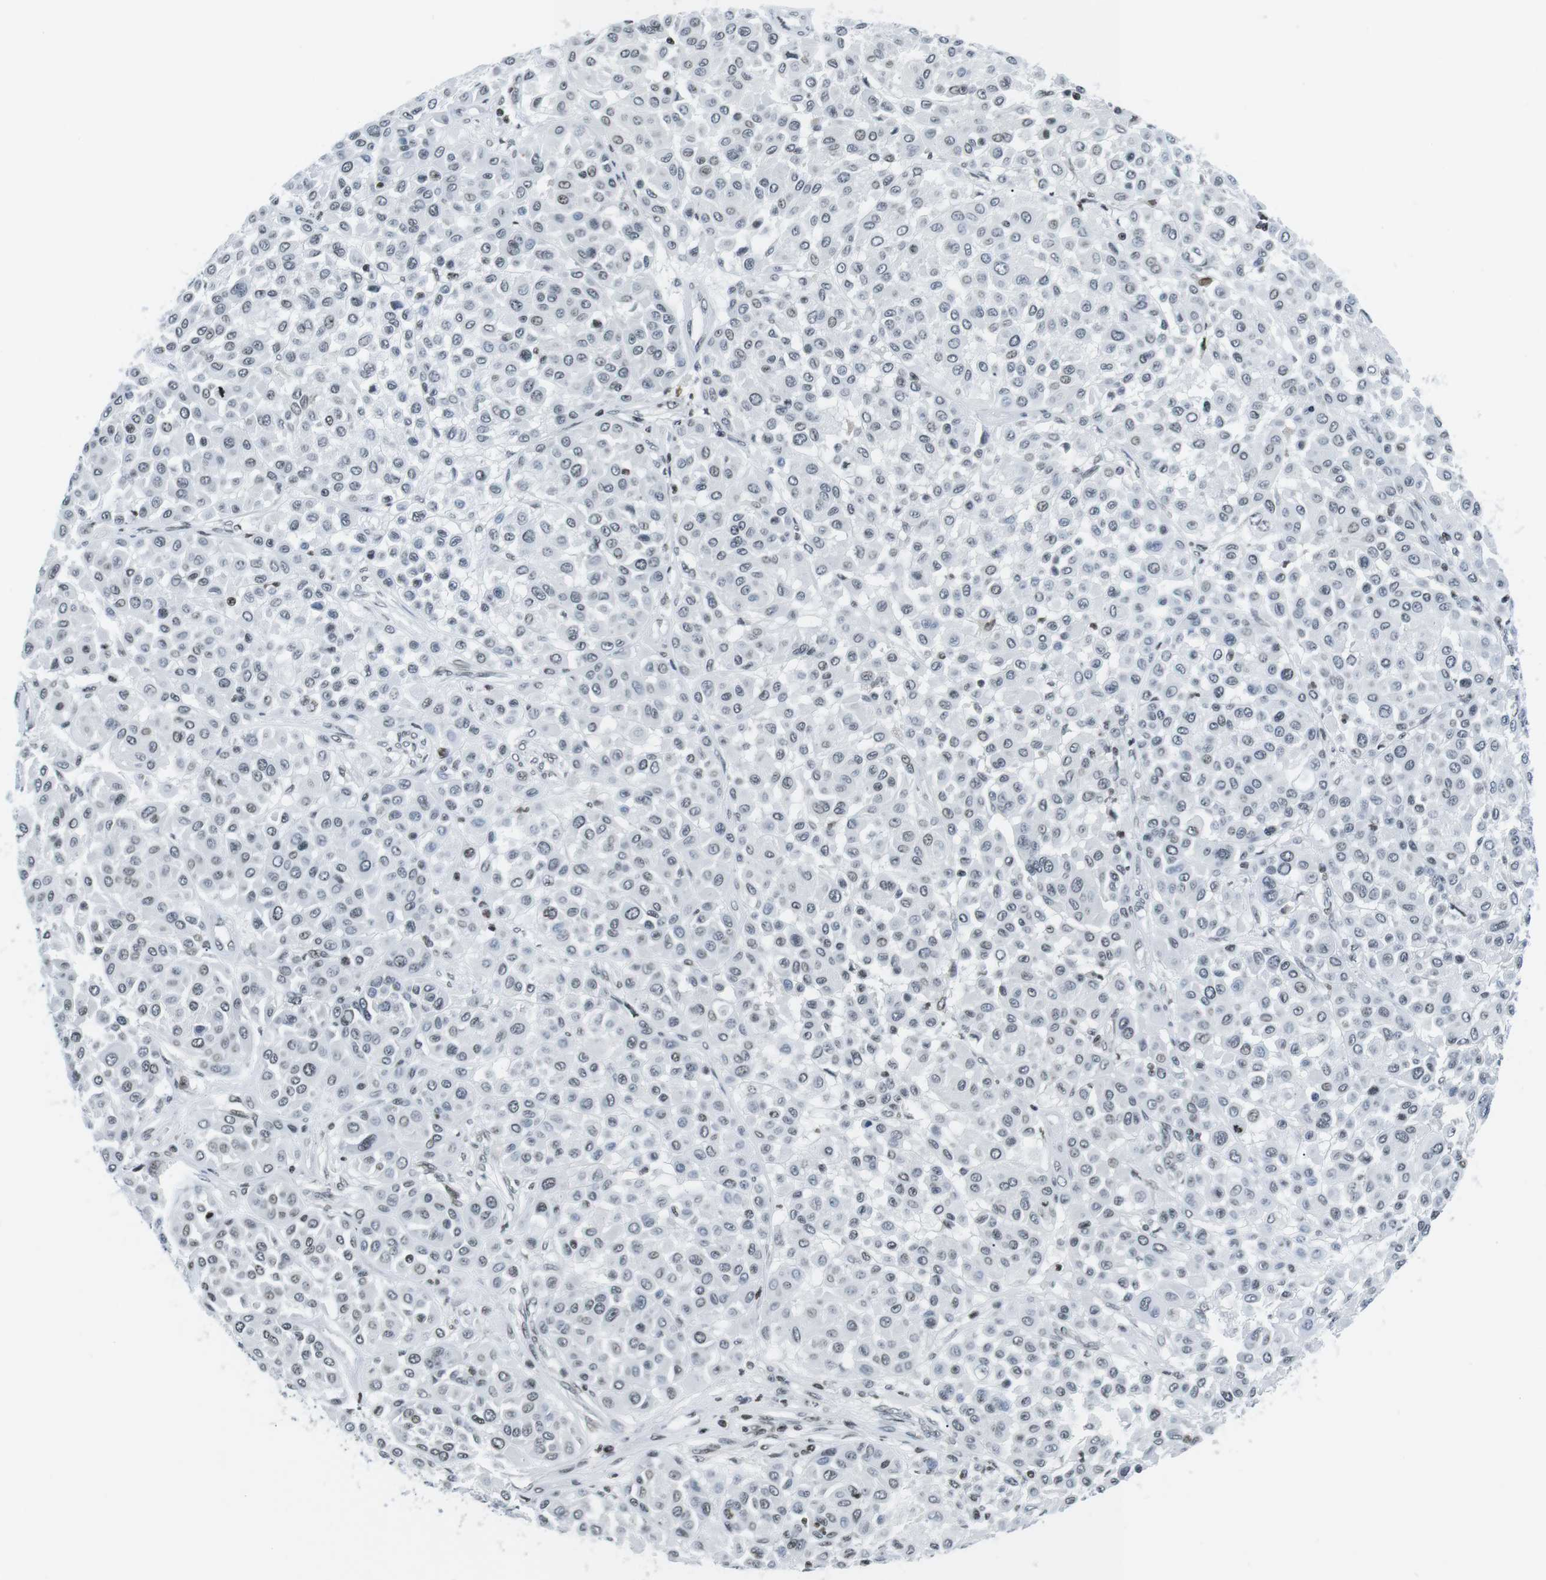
{"staining": {"intensity": "negative", "quantity": "none", "location": "none"}, "tissue": "melanoma", "cell_type": "Tumor cells", "image_type": "cancer", "snomed": [{"axis": "morphology", "description": "Malignant melanoma, Metastatic site"}, {"axis": "topography", "description": "Soft tissue"}], "caption": "There is no significant positivity in tumor cells of malignant melanoma (metastatic site).", "gene": "E2F2", "patient": {"sex": "male", "age": 41}}